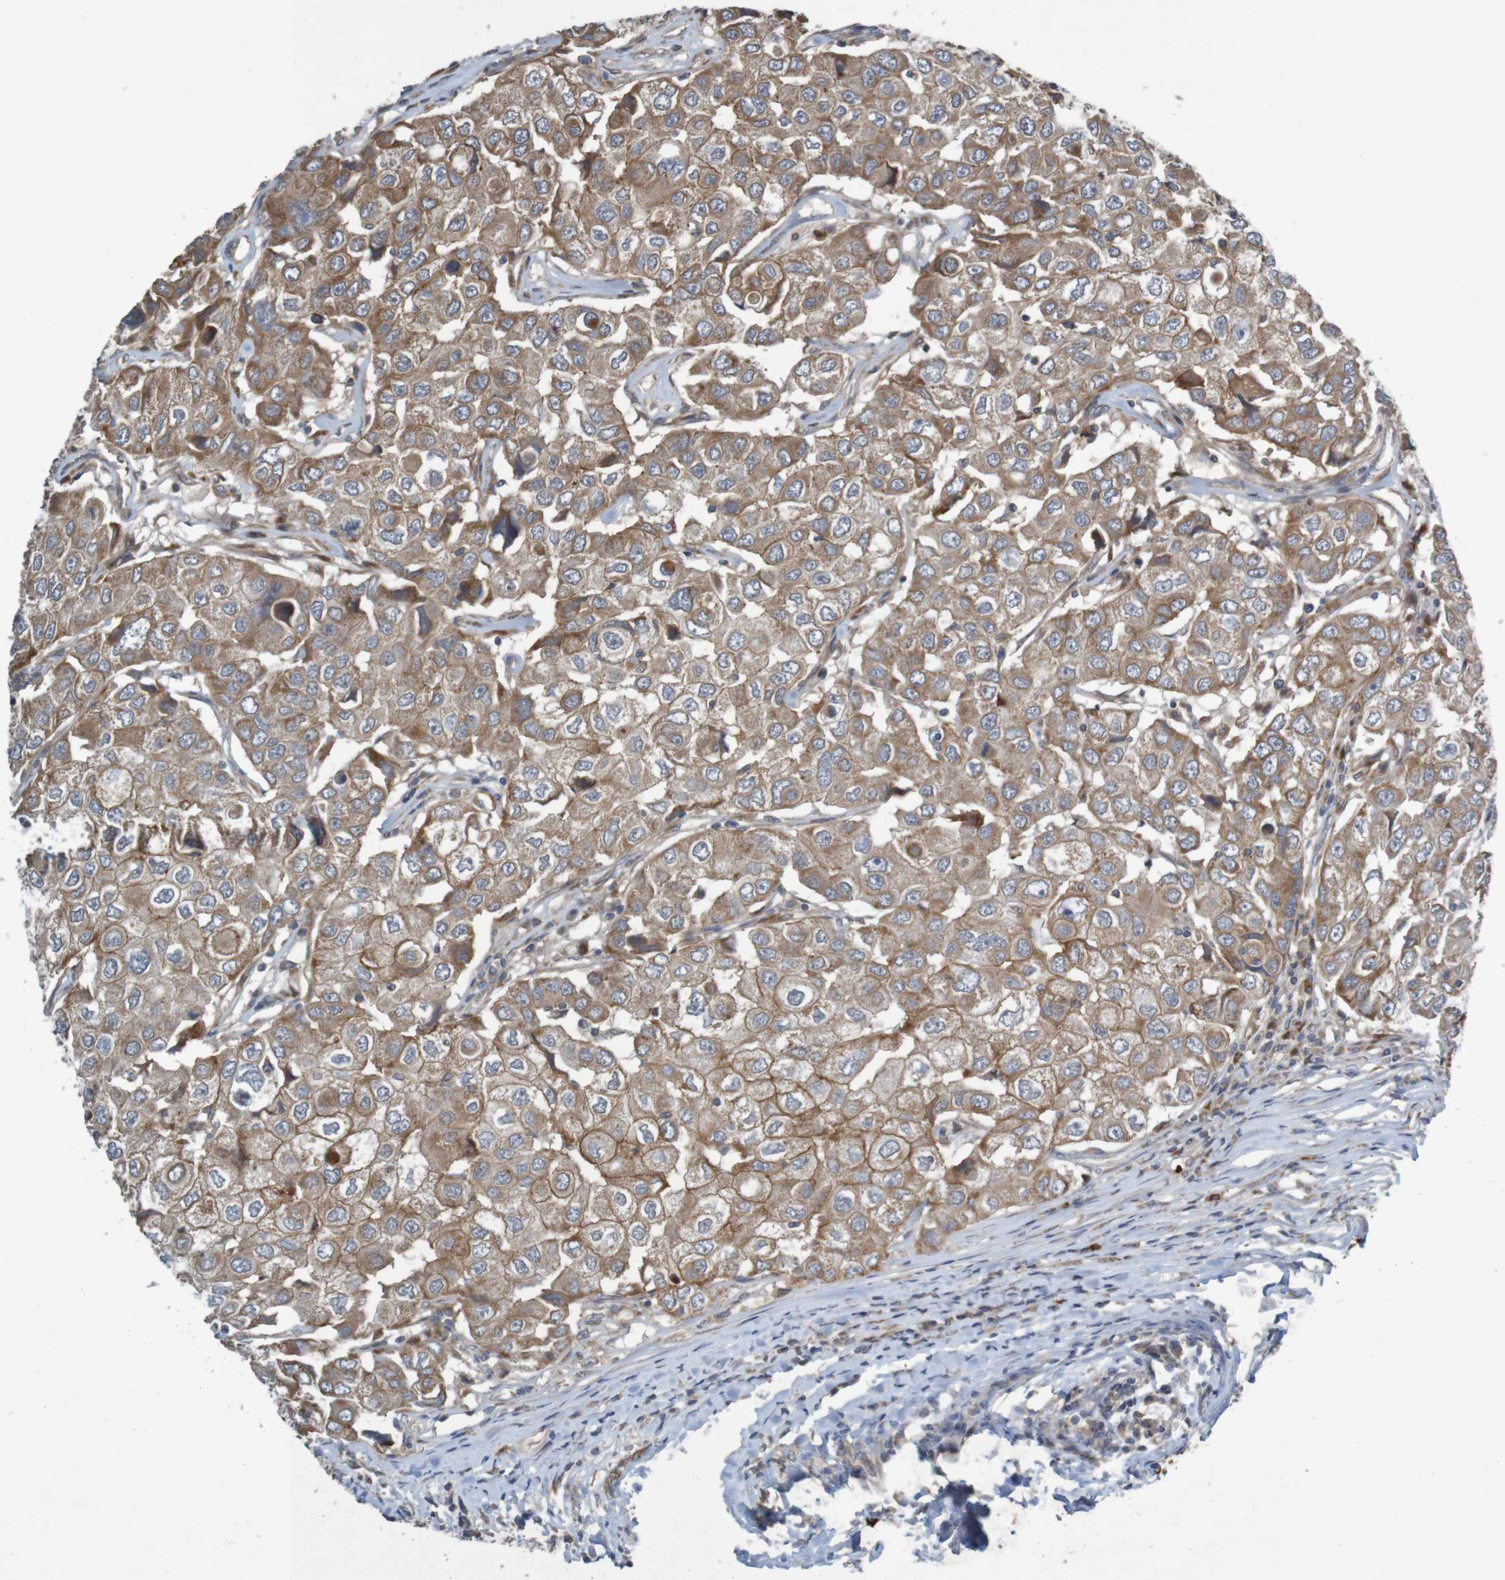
{"staining": {"intensity": "moderate", "quantity": ">75%", "location": "cytoplasmic/membranous"}, "tissue": "breast cancer", "cell_type": "Tumor cells", "image_type": "cancer", "snomed": [{"axis": "morphology", "description": "Duct carcinoma"}, {"axis": "topography", "description": "Breast"}], "caption": "A brown stain shows moderate cytoplasmic/membranous staining of a protein in breast infiltrating ductal carcinoma tumor cells.", "gene": "B3GAT2", "patient": {"sex": "female", "age": 27}}